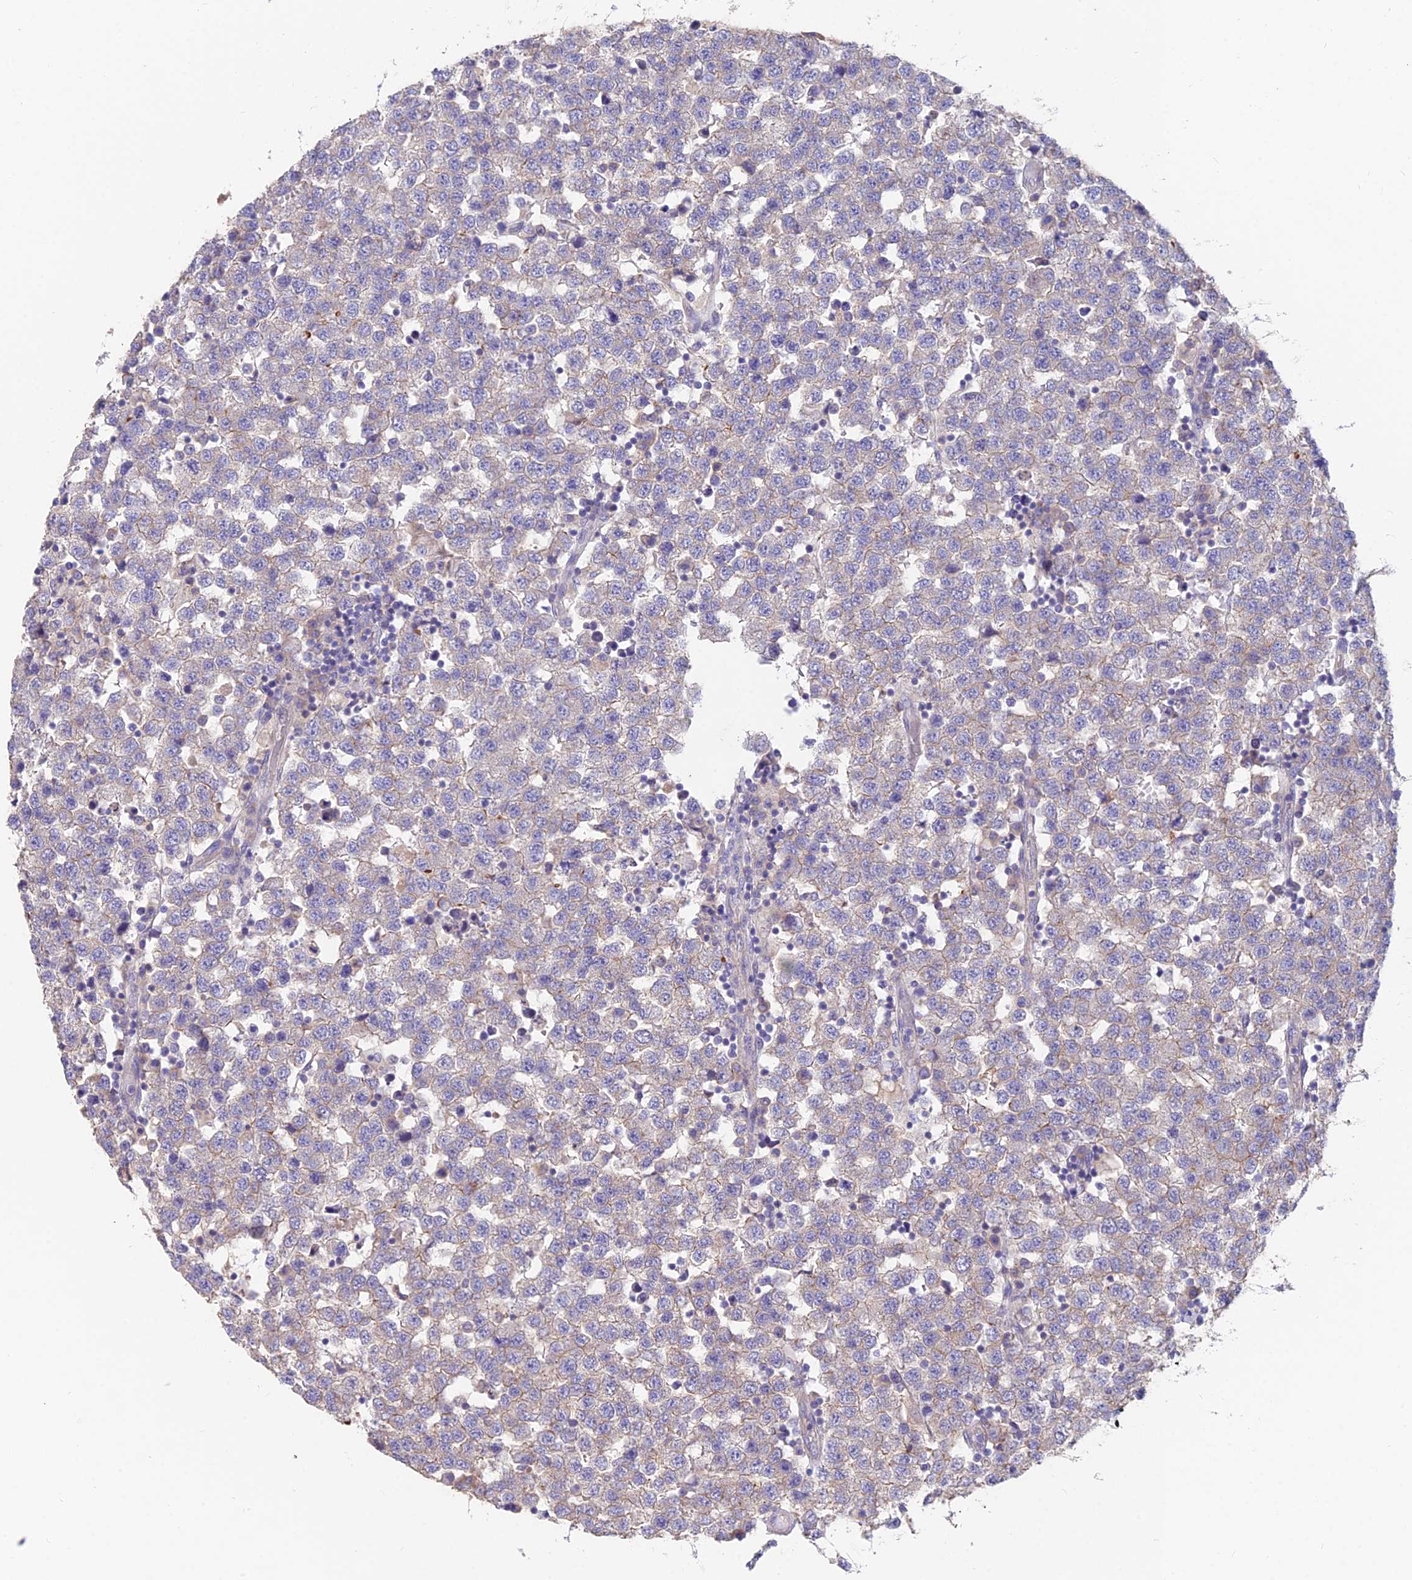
{"staining": {"intensity": "negative", "quantity": "none", "location": "none"}, "tissue": "testis cancer", "cell_type": "Tumor cells", "image_type": "cancer", "snomed": [{"axis": "morphology", "description": "Seminoma, NOS"}, {"axis": "topography", "description": "Testis"}], "caption": "The IHC image has no significant expression in tumor cells of testis cancer tissue.", "gene": "FAM168B", "patient": {"sex": "male", "age": 34}}